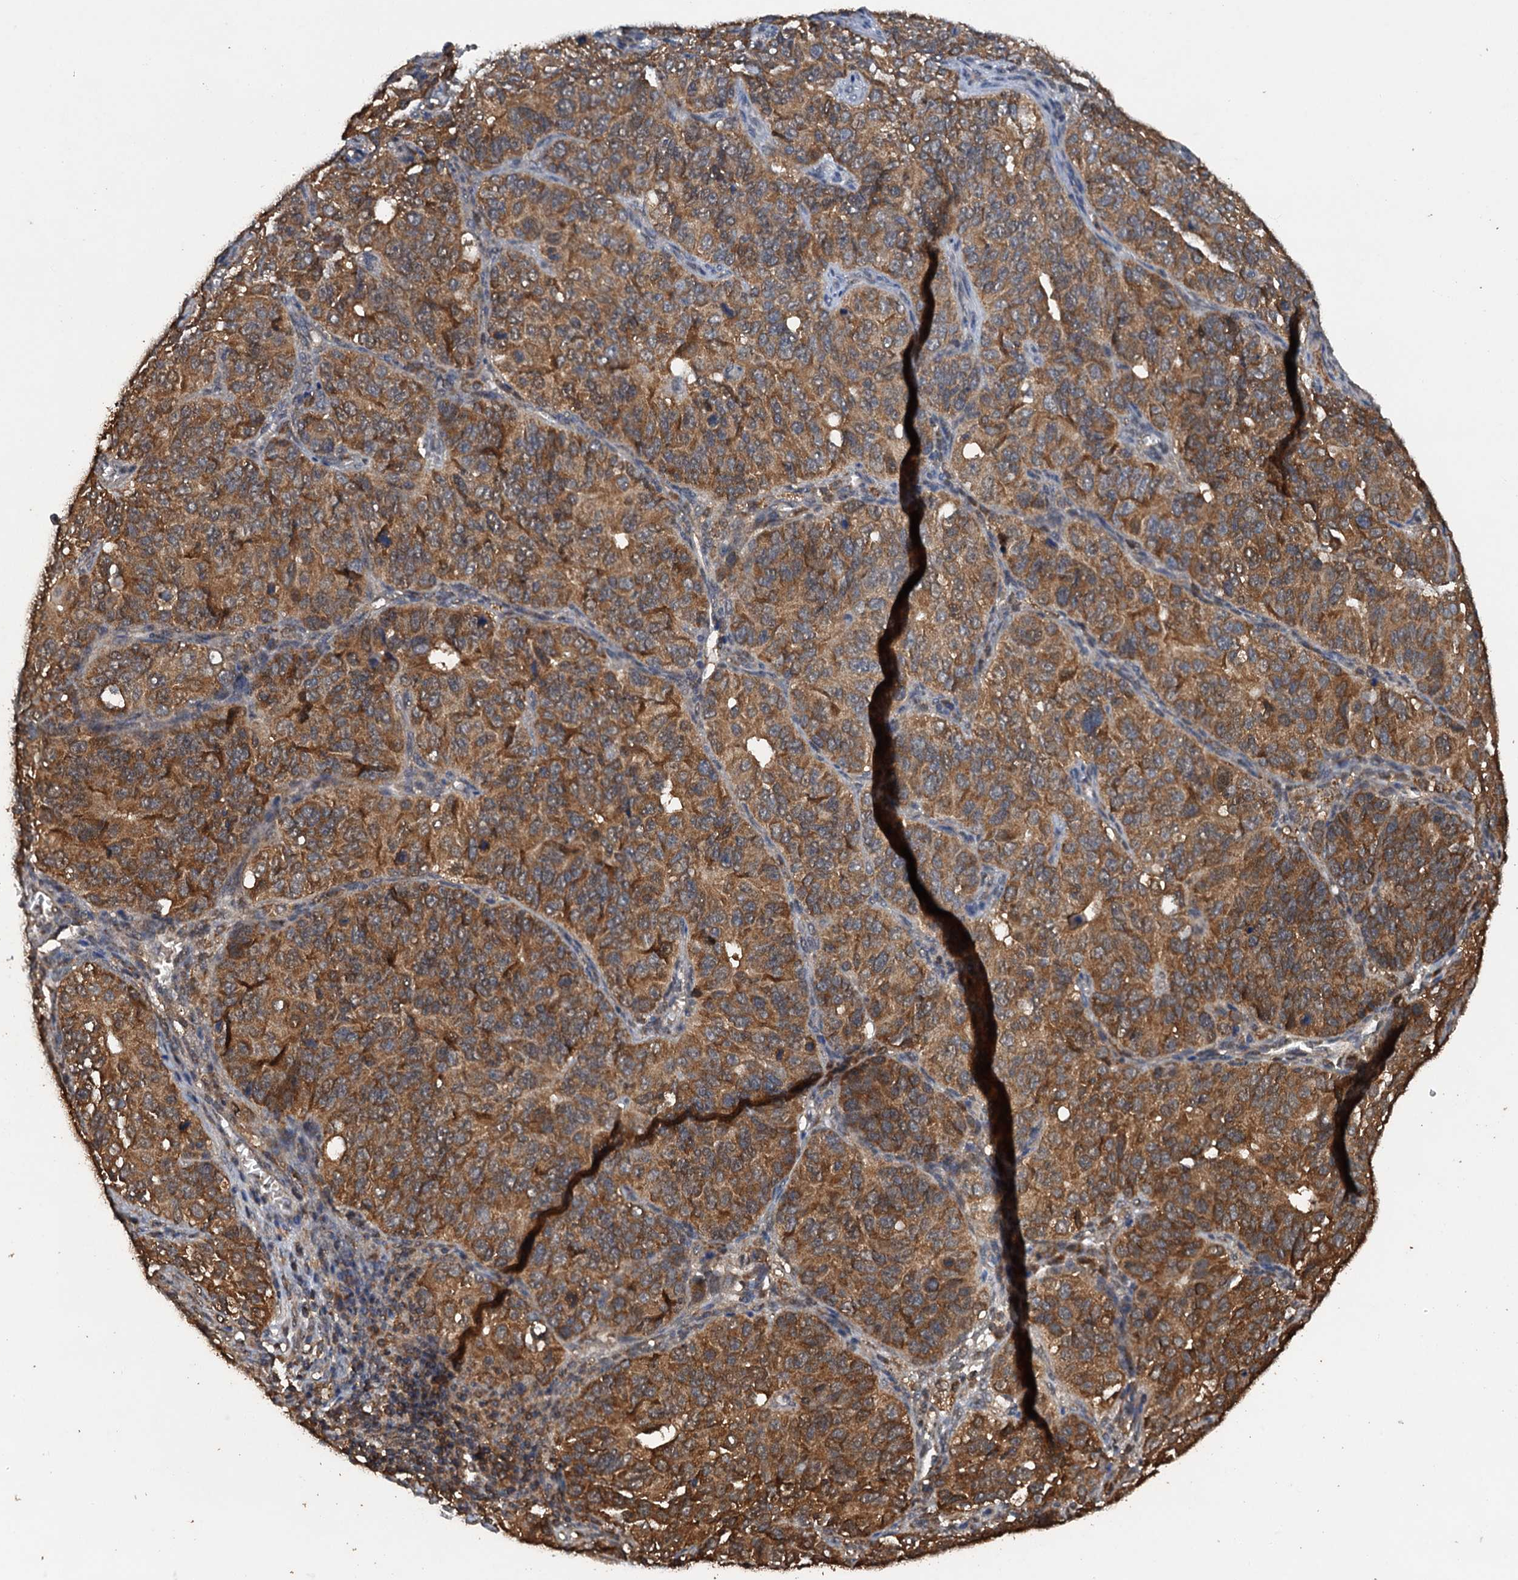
{"staining": {"intensity": "moderate", "quantity": ">75%", "location": "cytoplasmic/membranous"}, "tissue": "ovarian cancer", "cell_type": "Tumor cells", "image_type": "cancer", "snomed": [{"axis": "morphology", "description": "Carcinoma, endometroid"}, {"axis": "topography", "description": "Ovary"}], "caption": "Immunohistochemical staining of human ovarian endometroid carcinoma exhibits medium levels of moderate cytoplasmic/membranous protein staining in approximately >75% of tumor cells.", "gene": "PSMD9", "patient": {"sex": "female", "age": 51}}